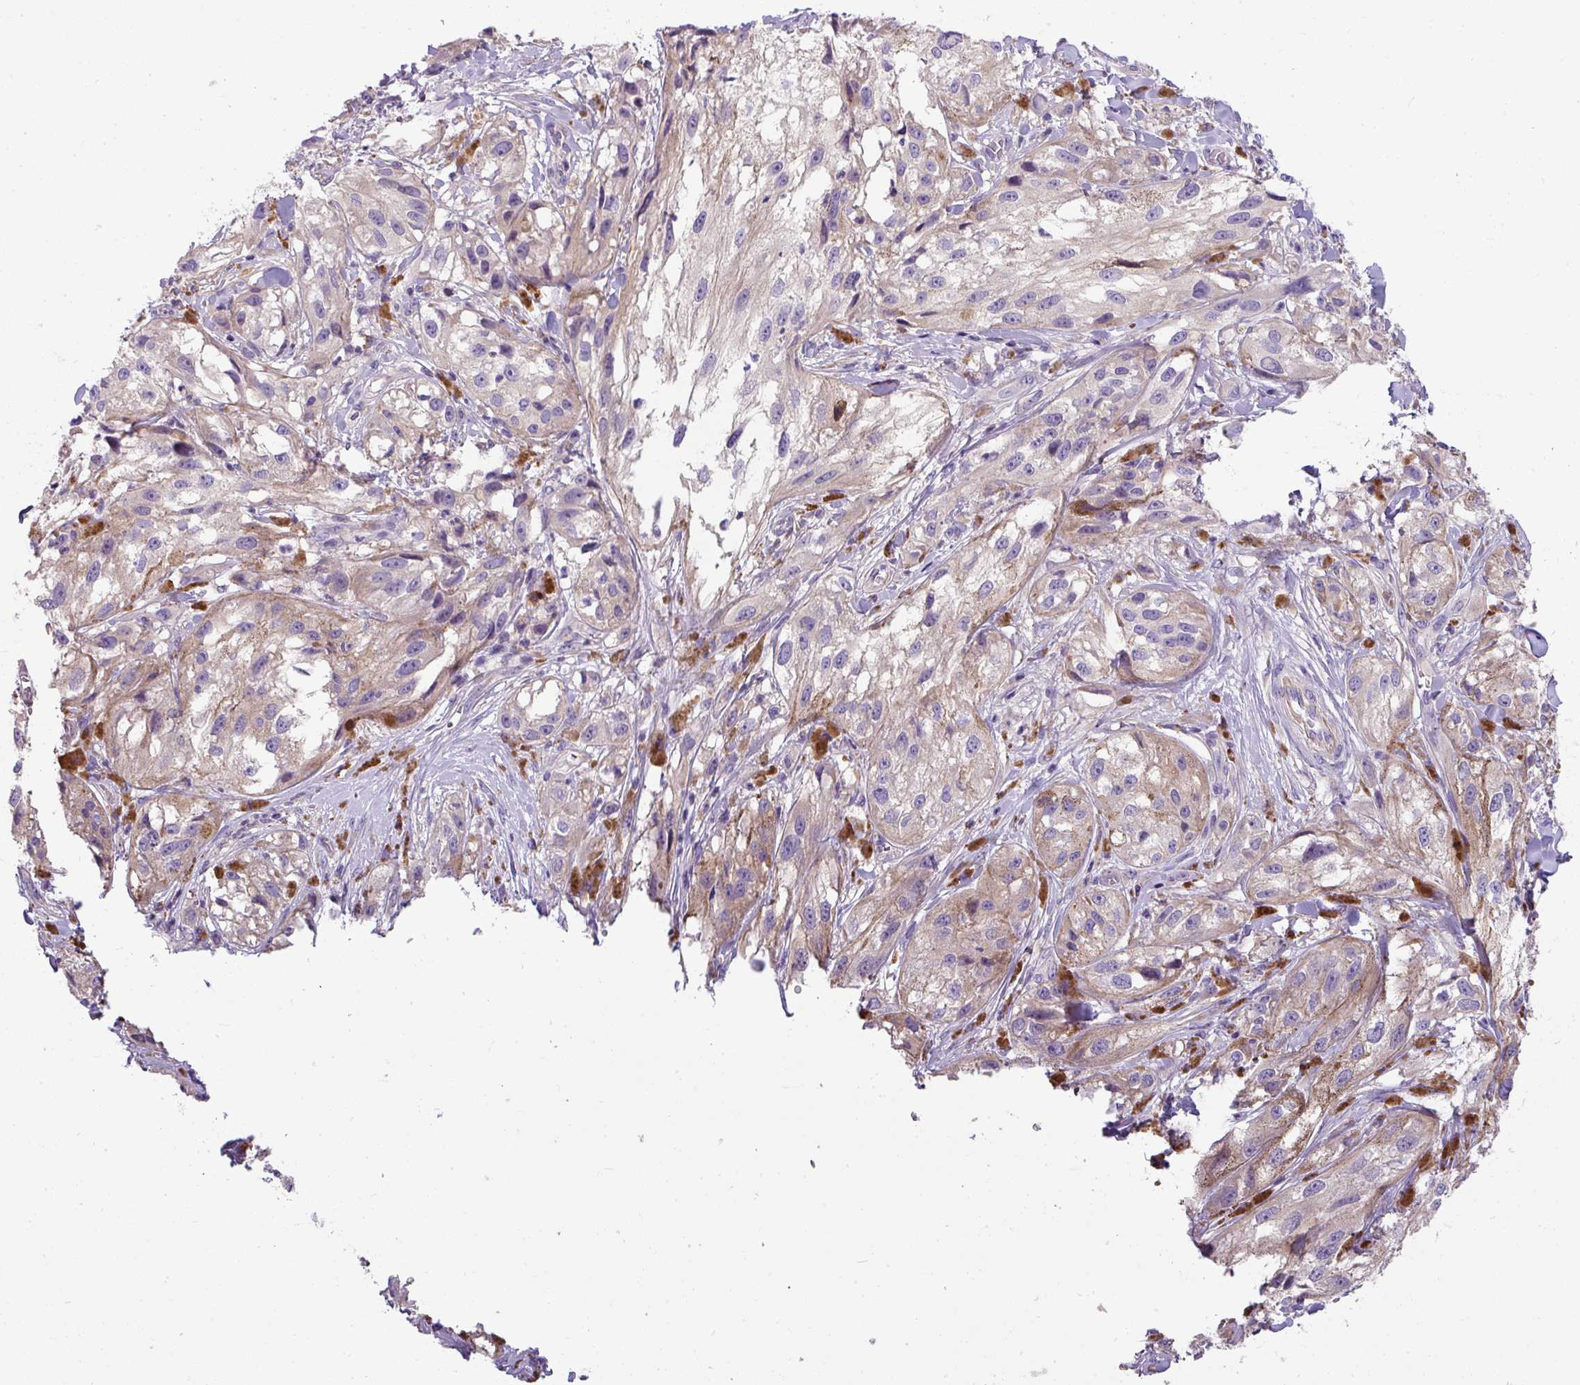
{"staining": {"intensity": "negative", "quantity": "none", "location": "none"}, "tissue": "melanoma", "cell_type": "Tumor cells", "image_type": "cancer", "snomed": [{"axis": "morphology", "description": "Malignant melanoma, NOS"}, {"axis": "topography", "description": "Skin"}], "caption": "Immunohistochemical staining of human melanoma demonstrates no significant staining in tumor cells. (DAB (3,3'-diaminobenzidine) immunohistochemistry (IHC) with hematoxylin counter stain).", "gene": "PALS2", "patient": {"sex": "male", "age": 88}}